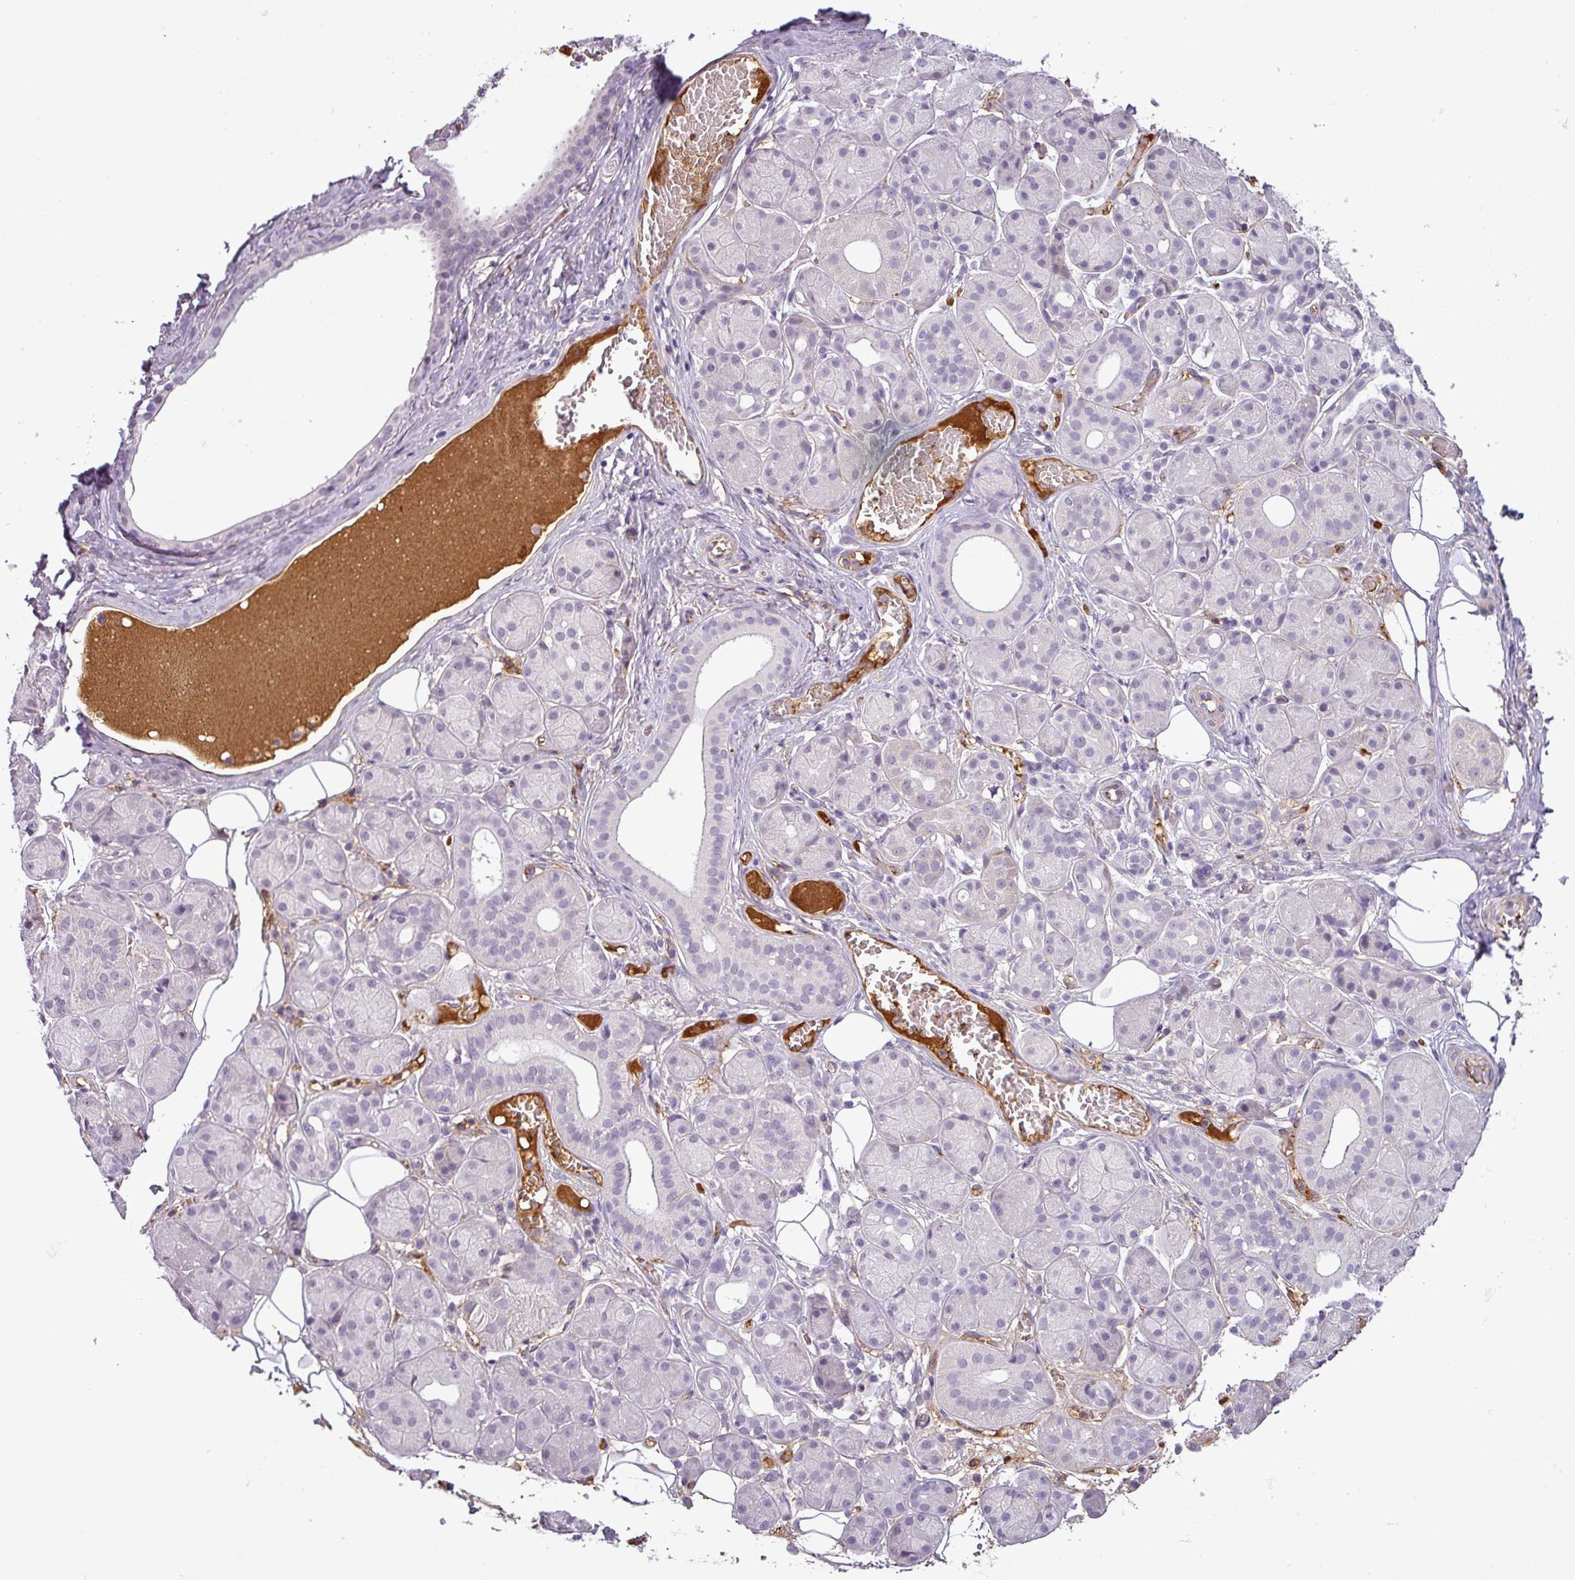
{"staining": {"intensity": "negative", "quantity": "none", "location": "none"}, "tissue": "salivary gland", "cell_type": "Glandular cells", "image_type": "normal", "snomed": [{"axis": "morphology", "description": "Squamous cell carcinoma, NOS"}, {"axis": "topography", "description": "Skin"}, {"axis": "topography", "description": "Head-Neck"}], "caption": "This is a micrograph of immunohistochemistry (IHC) staining of normal salivary gland, which shows no staining in glandular cells.", "gene": "APOC1", "patient": {"sex": "male", "age": 80}}